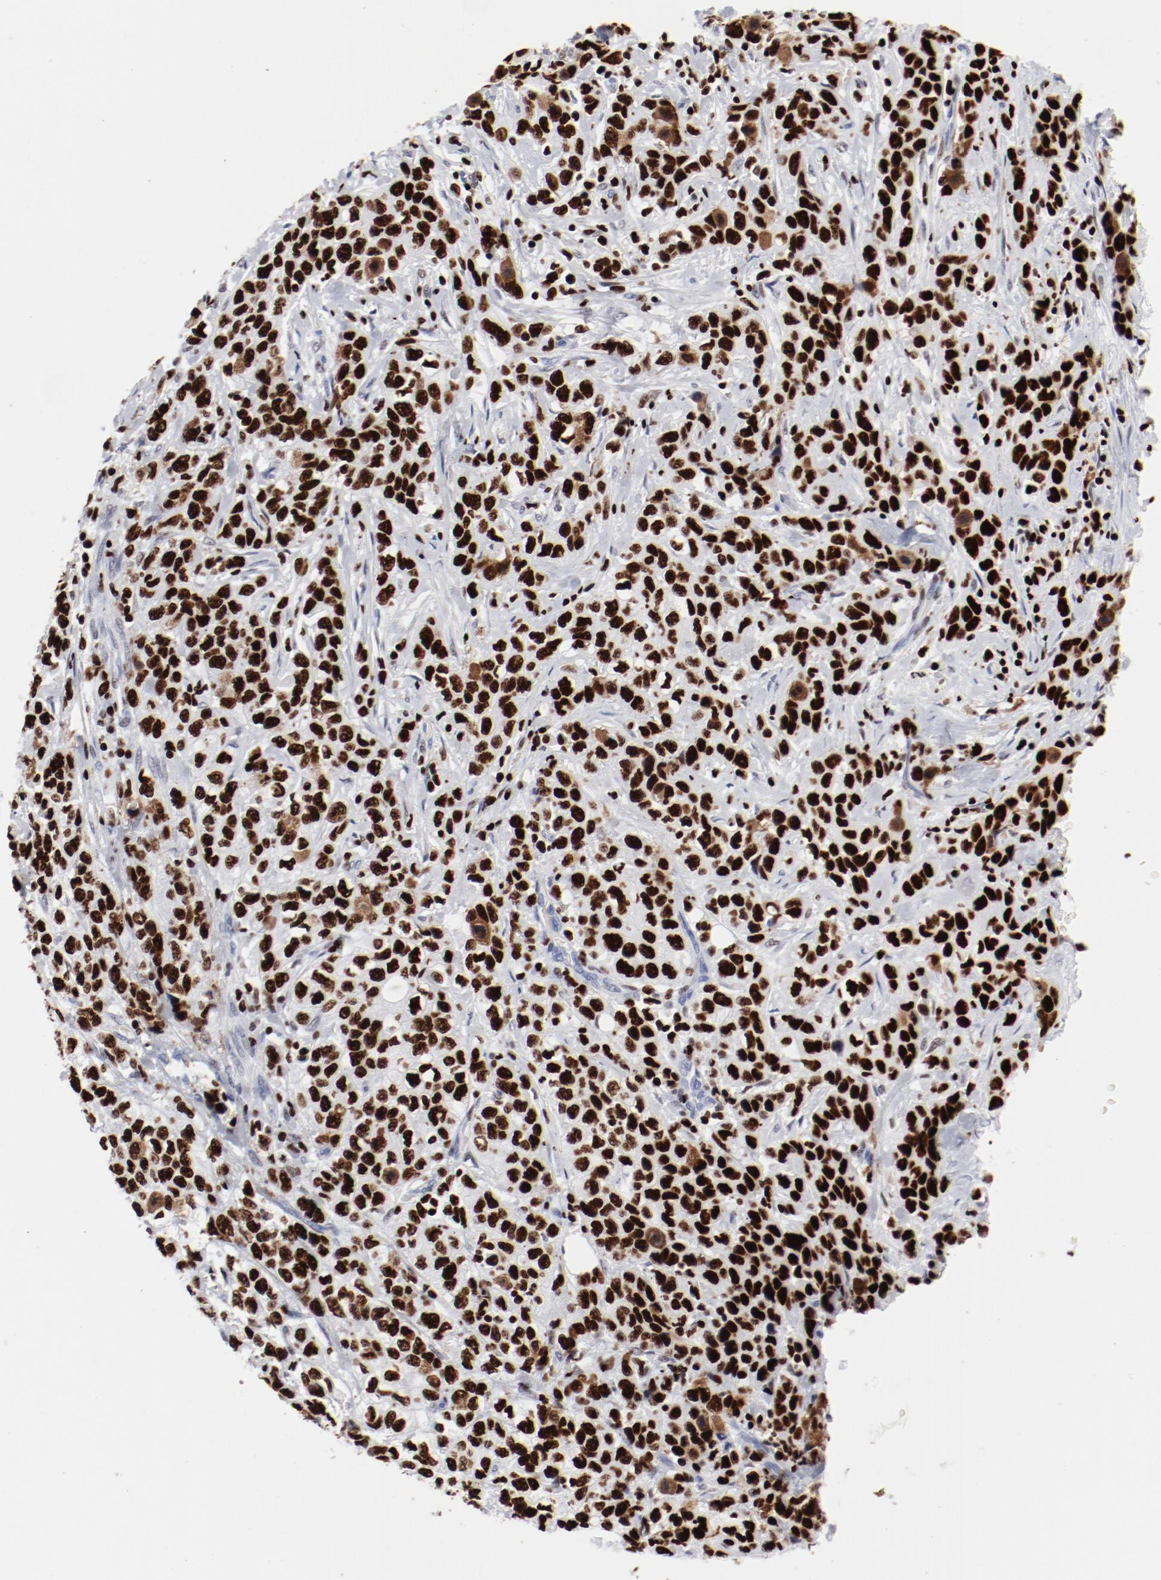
{"staining": {"intensity": "strong", "quantity": ">75%", "location": "nuclear"}, "tissue": "stomach cancer", "cell_type": "Tumor cells", "image_type": "cancer", "snomed": [{"axis": "morphology", "description": "Adenocarcinoma, NOS"}, {"axis": "topography", "description": "Stomach"}], "caption": "Strong nuclear protein expression is present in approximately >75% of tumor cells in stomach adenocarcinoma. Using DAB (brown) and hematoxylin (blue) stains, captured at high magnification using brightfield microscopy.", "gene": "SMARCC2", "patient": {"sex": "male", "age": 48}}